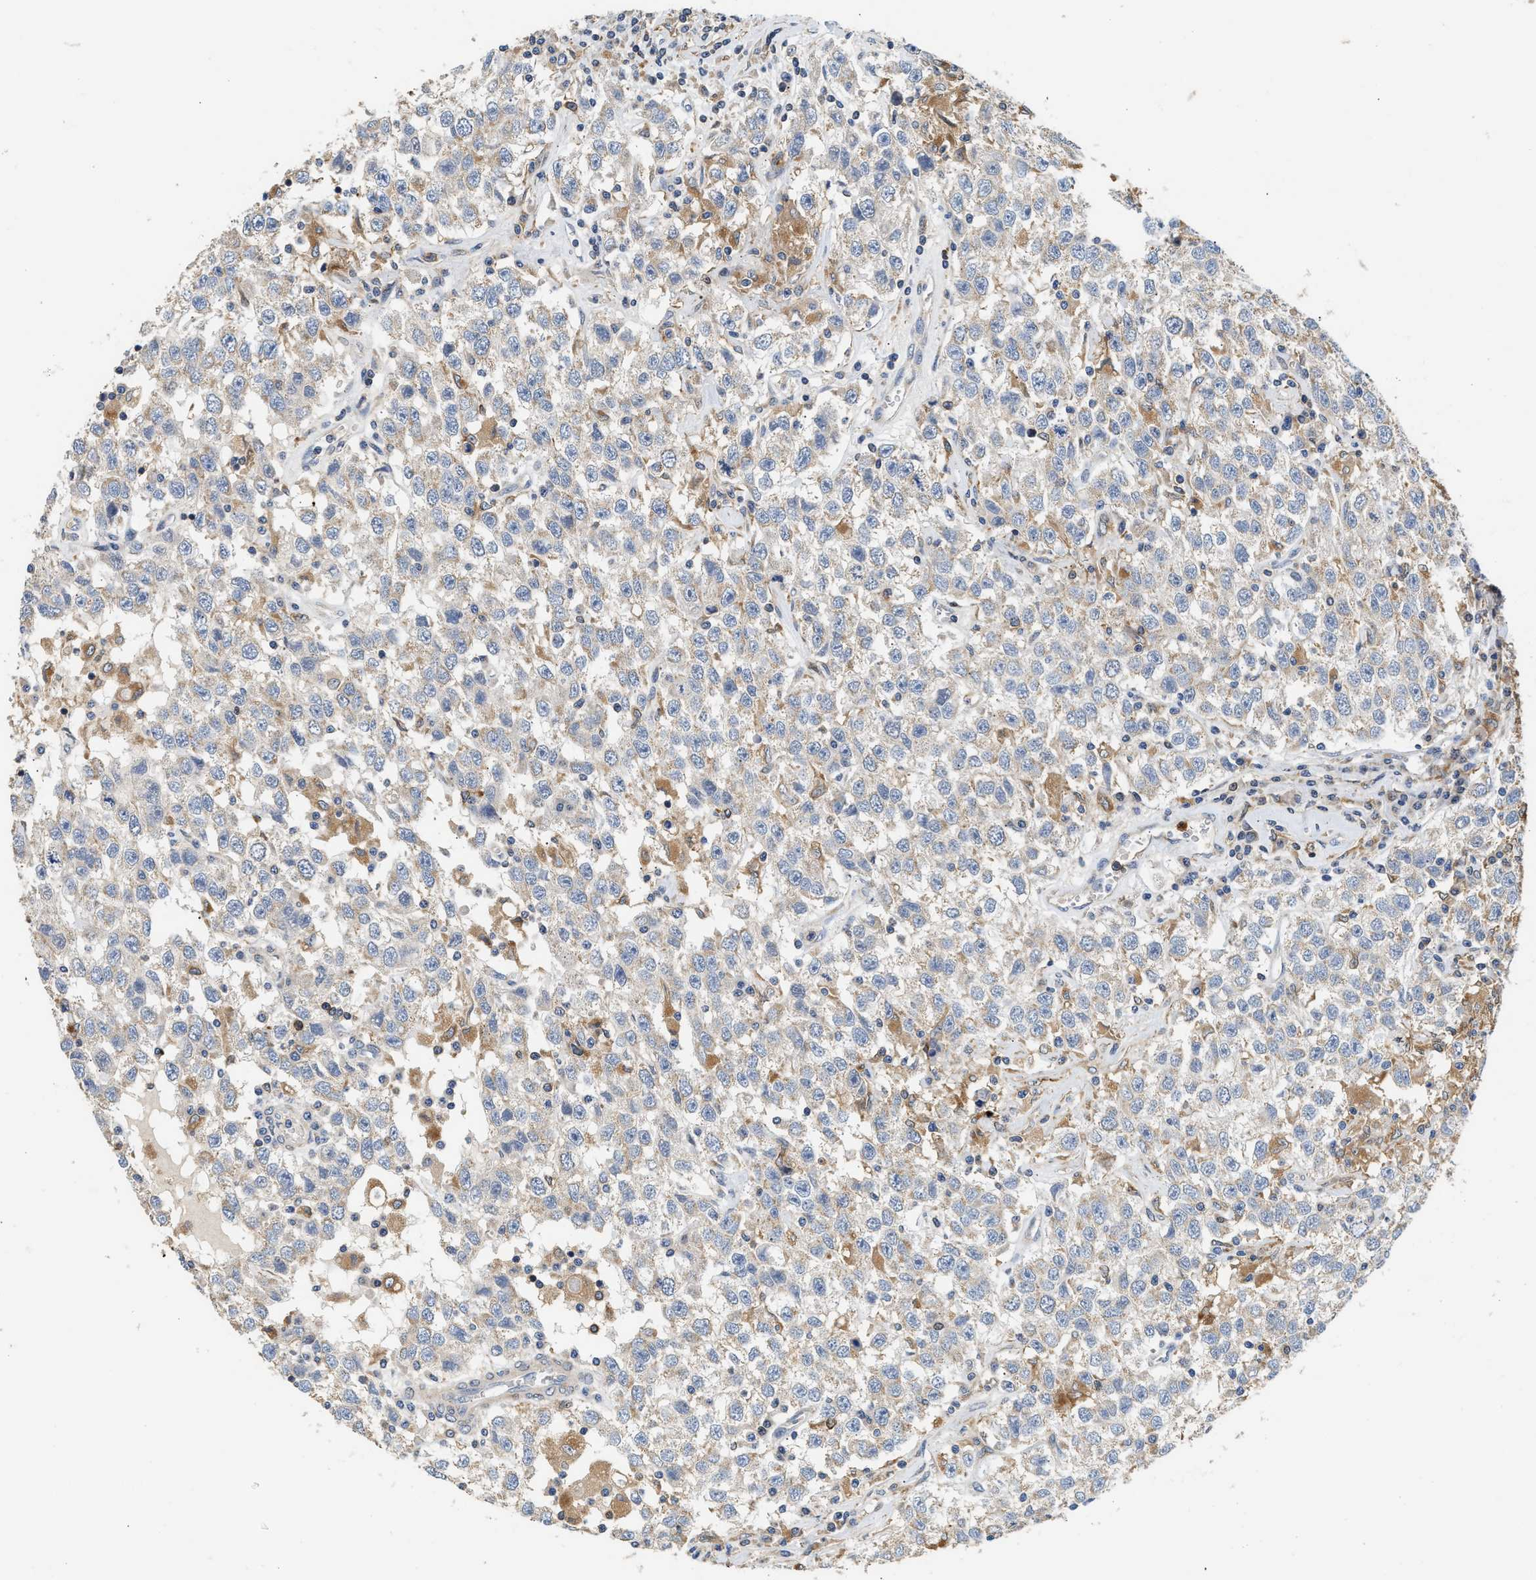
{"staining": {"intensity": "weak", "quantity": "<25%", "location": "cytoplasmic/membranous"}, "tissue": "testis cancer", "cell_type": "Tumor cells", "image_type": "cancer", "snomed": [{"axis": "morphology", "description": "Seminoma, NOS"}, {"axis": "topography", "description": "Testis"}], "caption": "Immunohistochemical staining of testis cancer (seminoma) displays no significant expression in tumor cells.", "gene": "RAB31", "patient": {"sex": "male", "age": 41}}